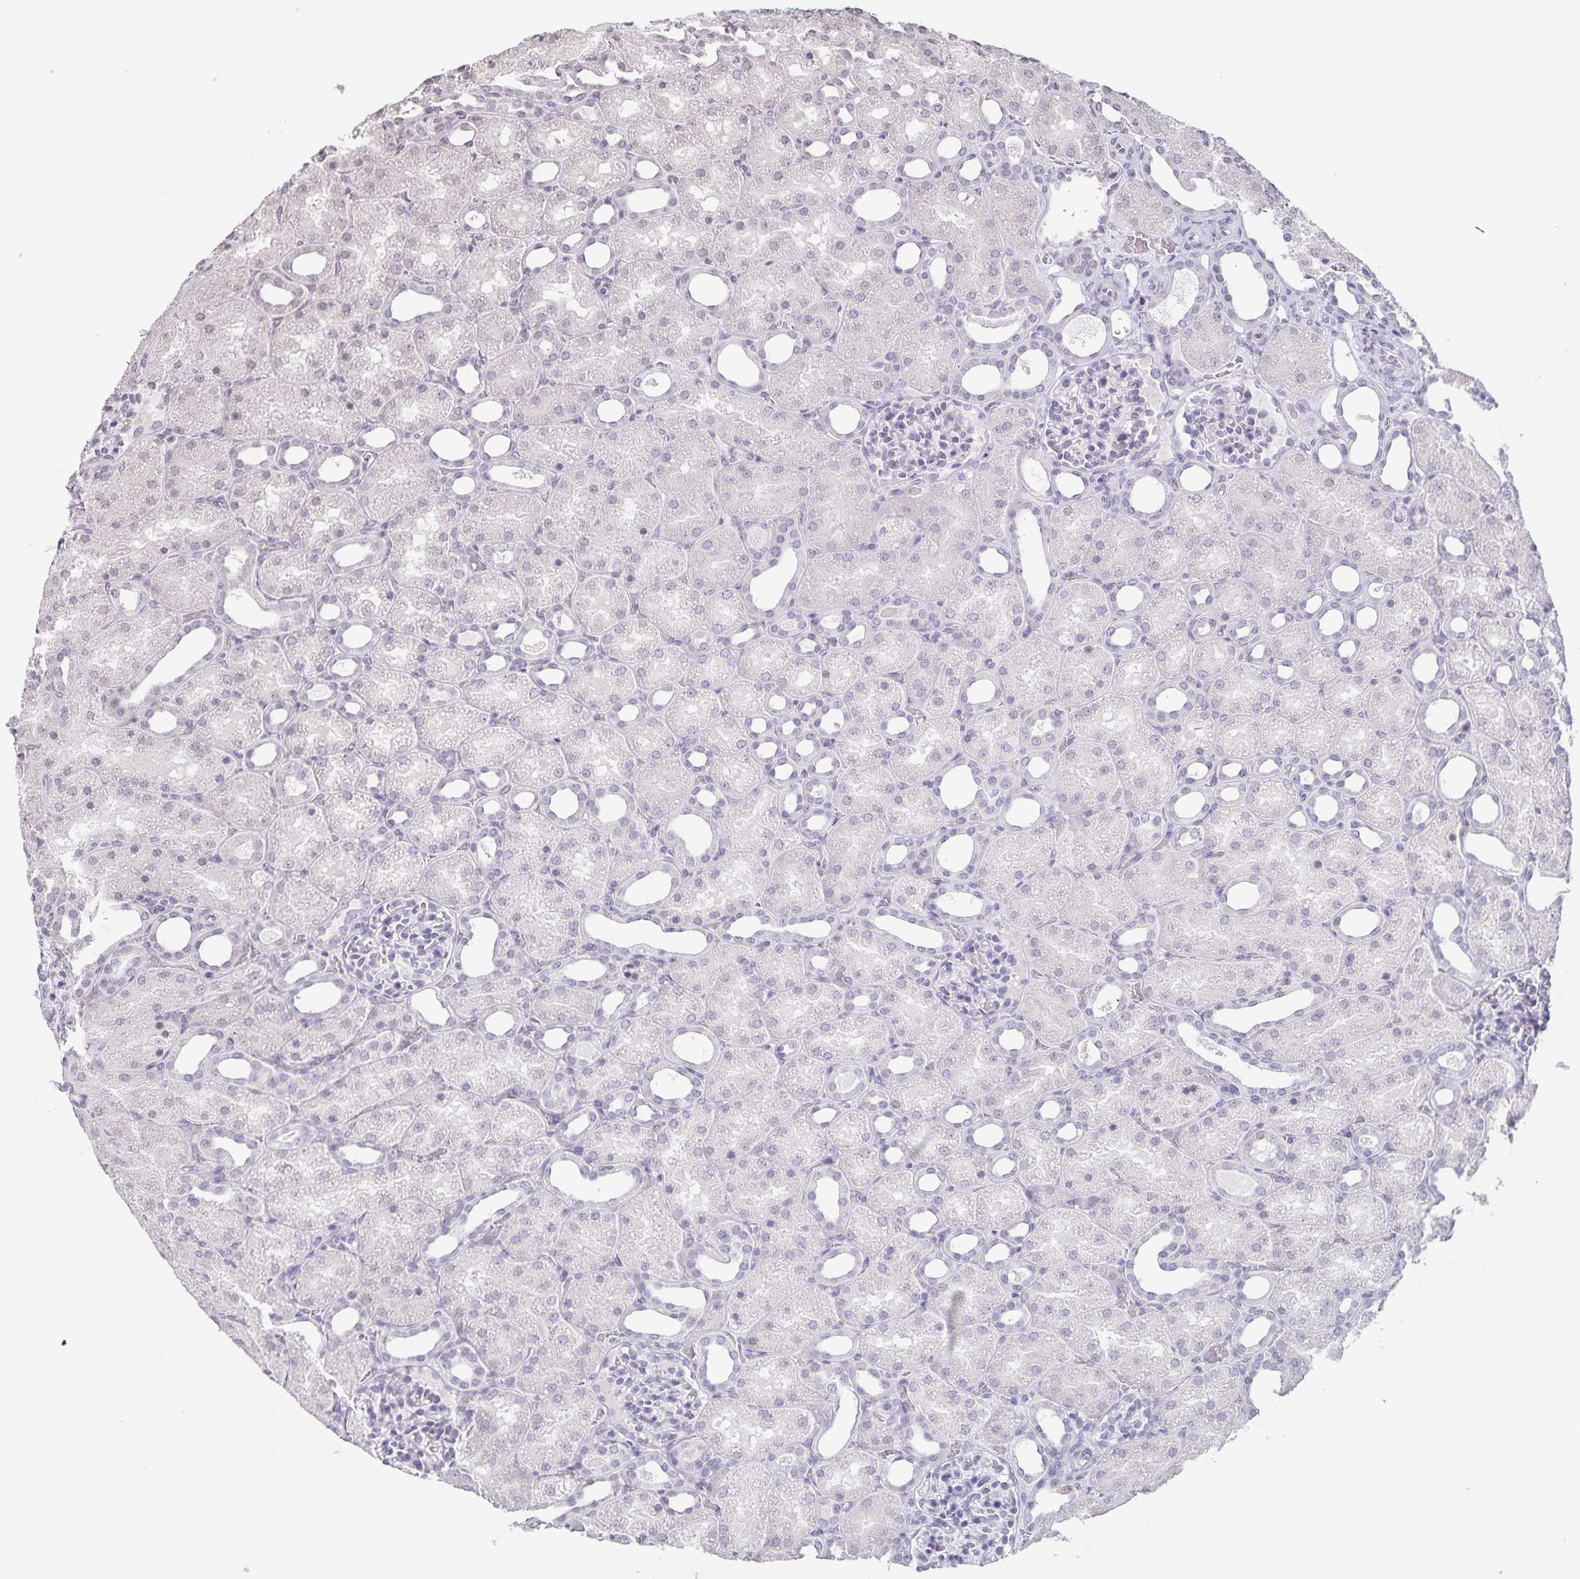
{"staining": {"intensity": "negative", "quantity": "none", "location": "none"}, "tissue": "kidney", "cell_type": "Cells in glomeruli", "image_type": "normal", "snomed": [{"axis": "morphology", "description": "Normal tissue, NOS"}, {"axis": "topography", "description": "Kidney"}], "caption": "Photomicrograph shows no significant protein positivity in cells in glomeruli of normal kidney. (DAB immunohistochemistry (IHC) visualized using brightfield microscopy, high magnification).", "gene": "AQP4", "patient": {"sex": "male", "age": 2}}